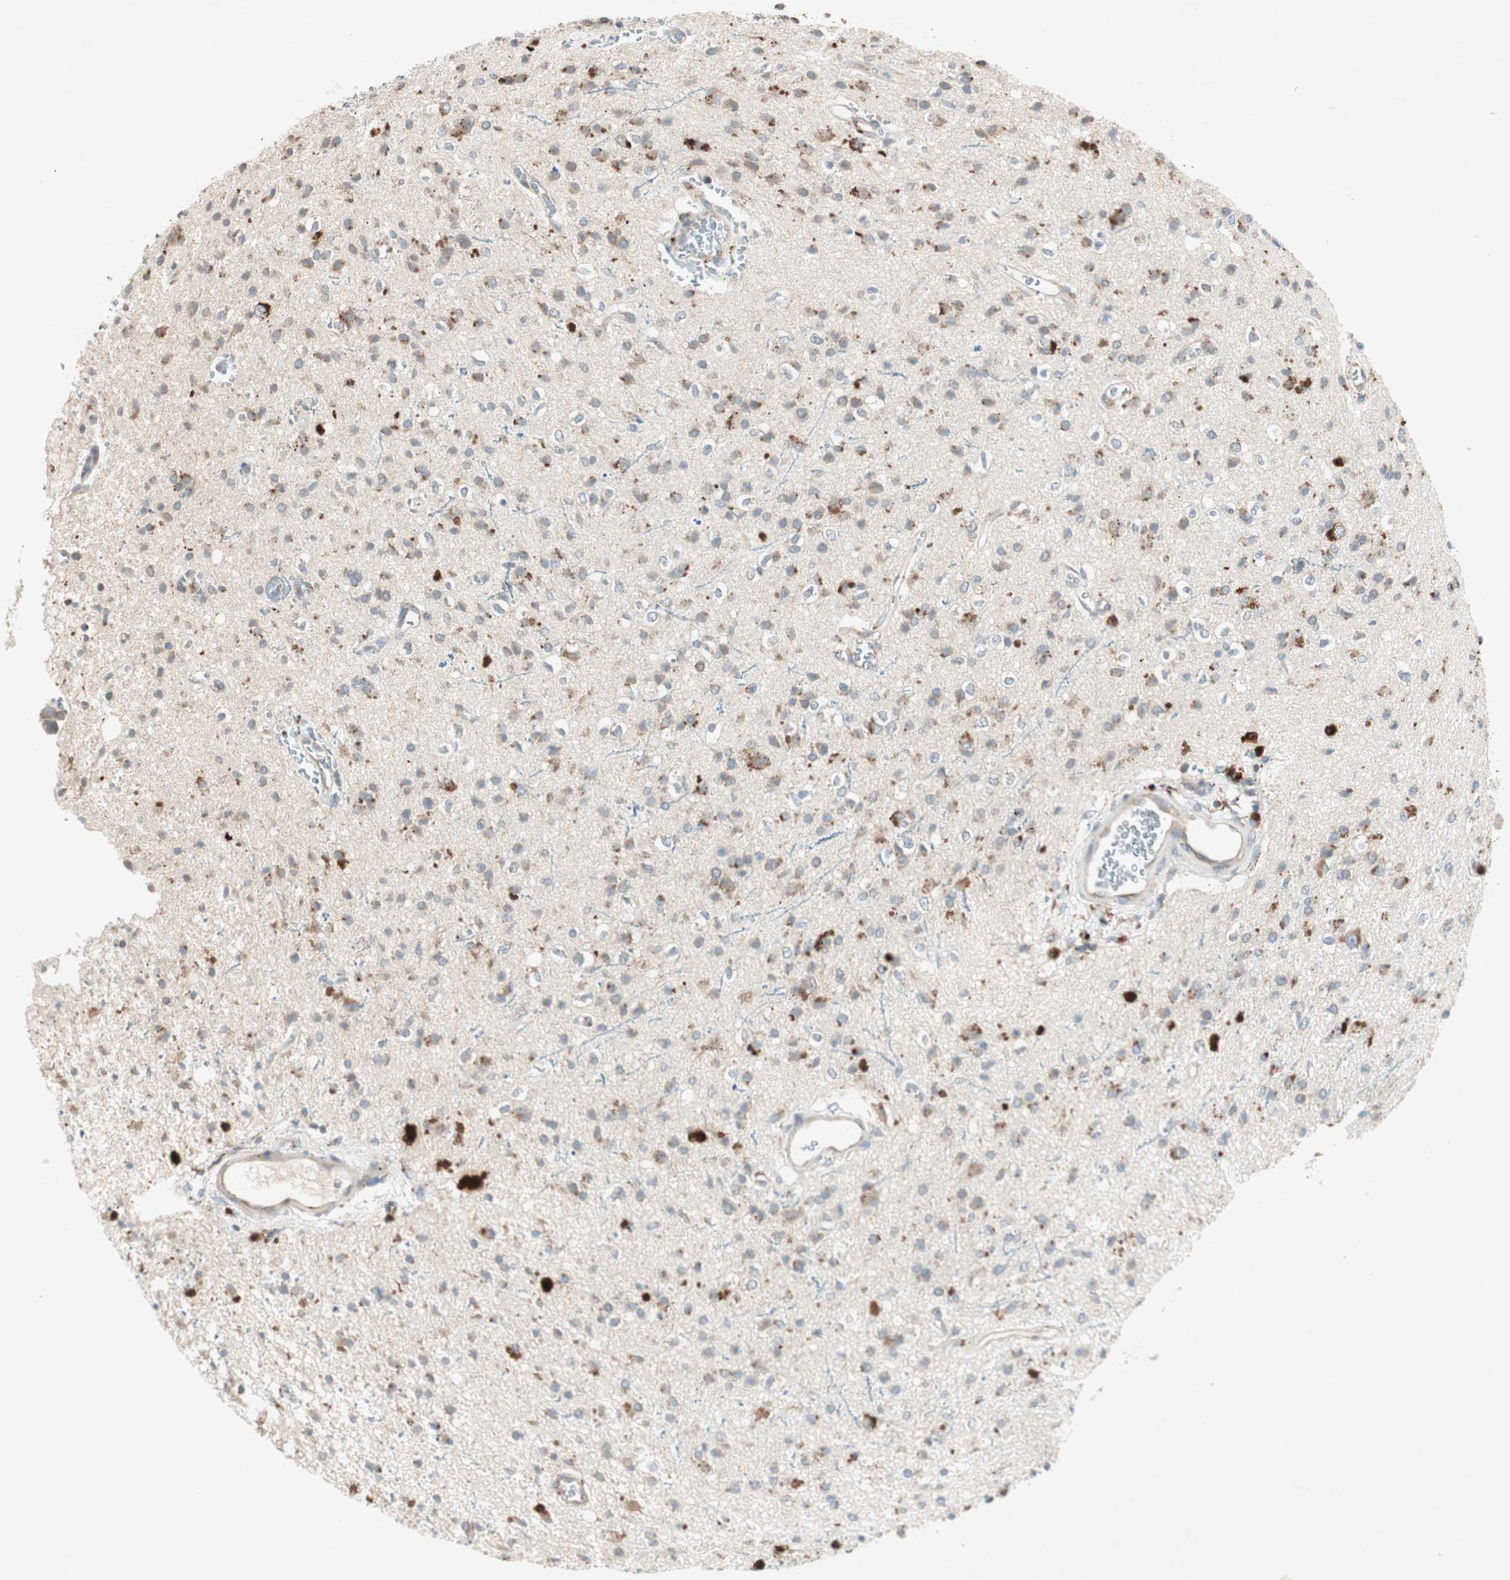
{"staining": {"intensity": "moderate", "quantity": ">75%", "location": "cytoplasmic/membranous"}, "tissue": "glioma", "cell_type": "Tumor cells", "image_type": "cancer", "snomed": [{"axis": "morphology", "description": "Glioma, malignant, High grade"}, {"axis": "topography", "description": "Brain"}], "caption": "Human glioma stained with a protein marker shows moderate staining in tumor cells.", "gene": "RPL23", "patient": {"sex": "male", "age": 47}}